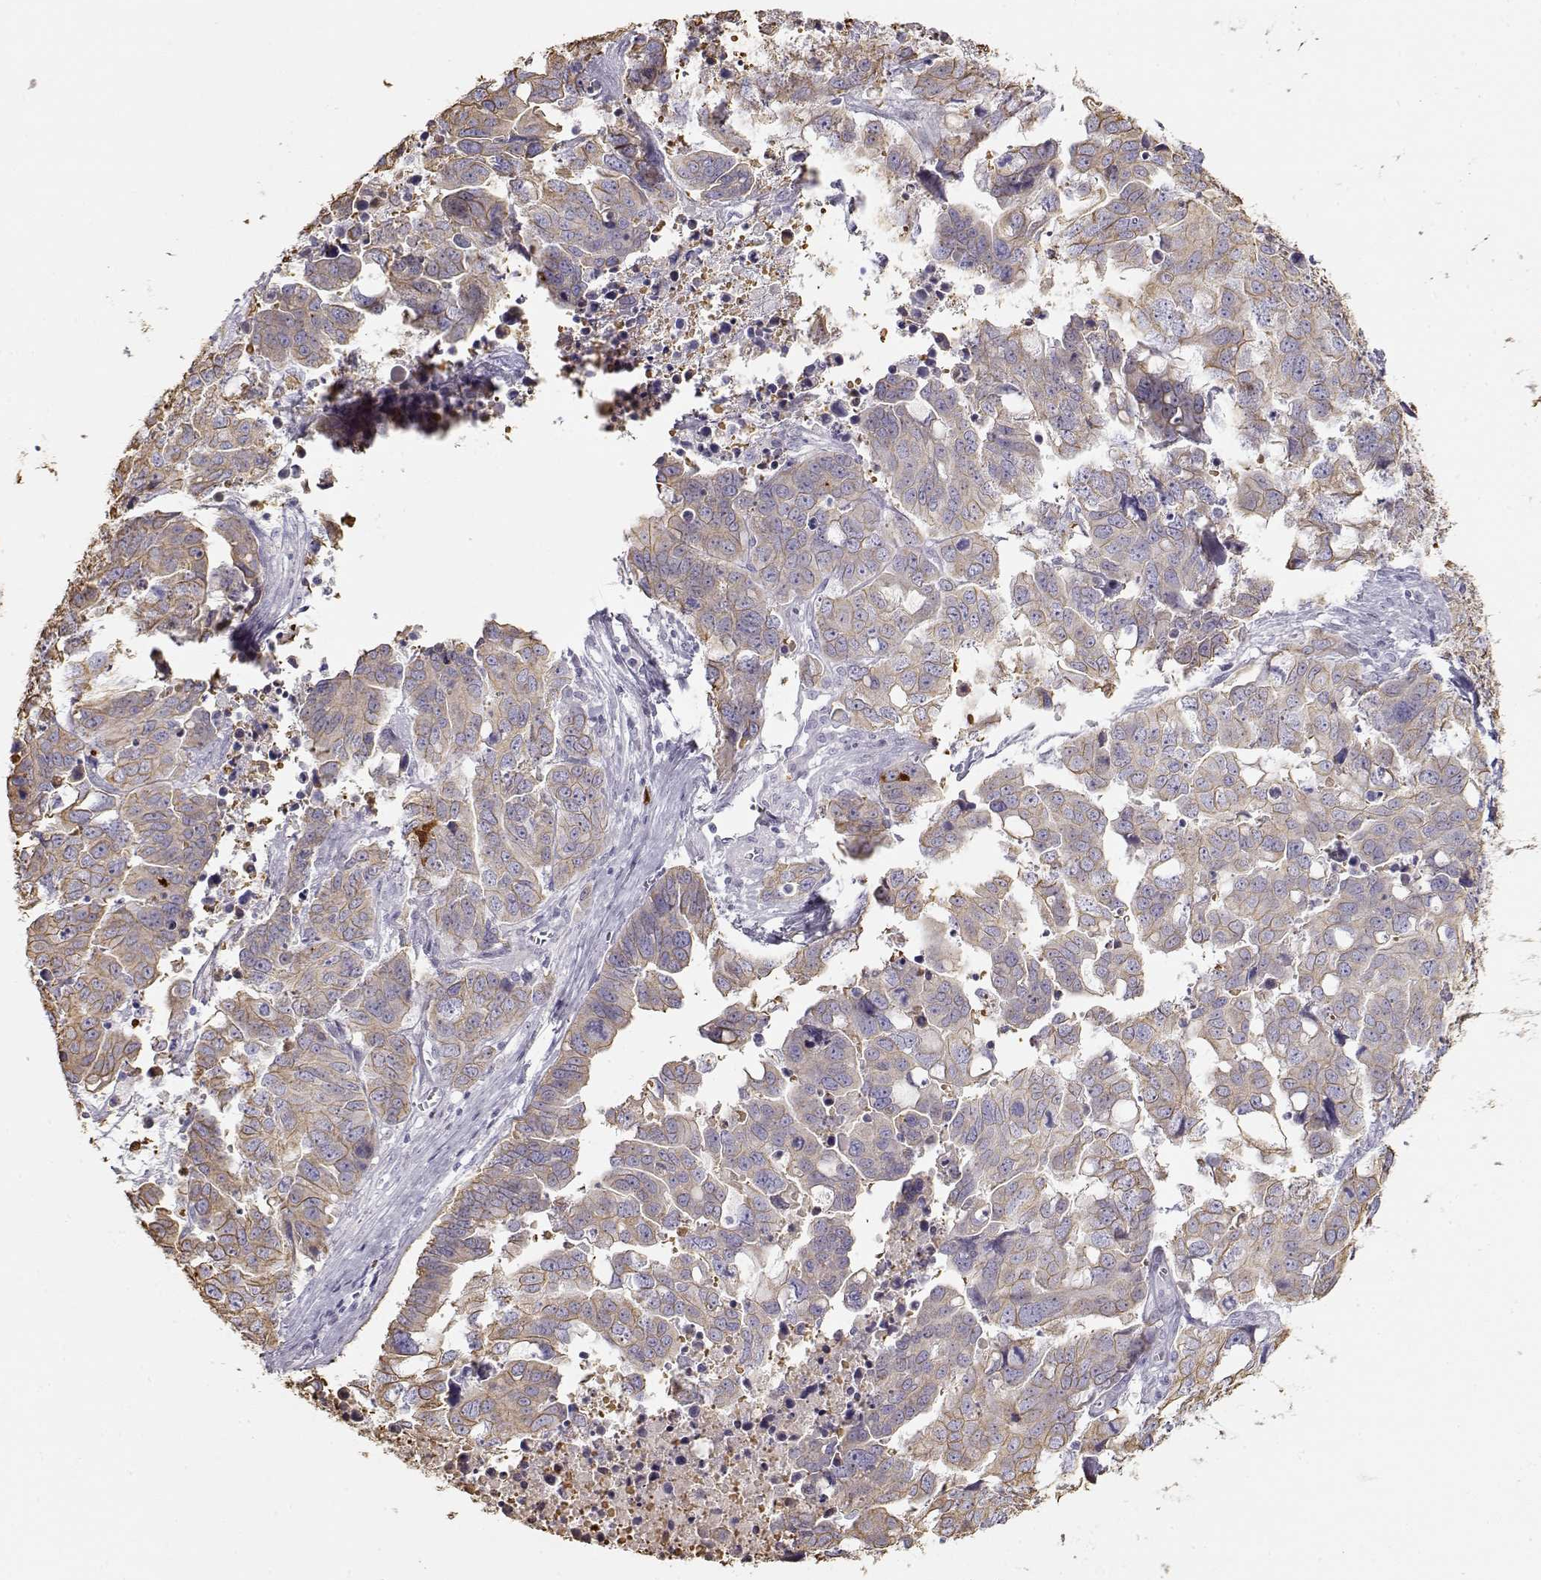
{"staining": {"intensity": "weak", "quantity": ">75%", "location": "cytoplasmic/membranous"}, "tissue": "ovarian cancer", "cell_type": "Tumor cells", "image_type": "cancer", "snomed": [{"axis": "morphology", "description": "Carcinoma, endometroid"}, {"axis": "topography", "description": "Ovary"}], "caption": "Human ovarian endometroid carcinoma stained with a brown dye demonstrates weak cytoplasmic/membranous positive positivity in about >75% of tumor cells.", "gene": "S100B", "patient": {"sex": "female", "age": 78}}